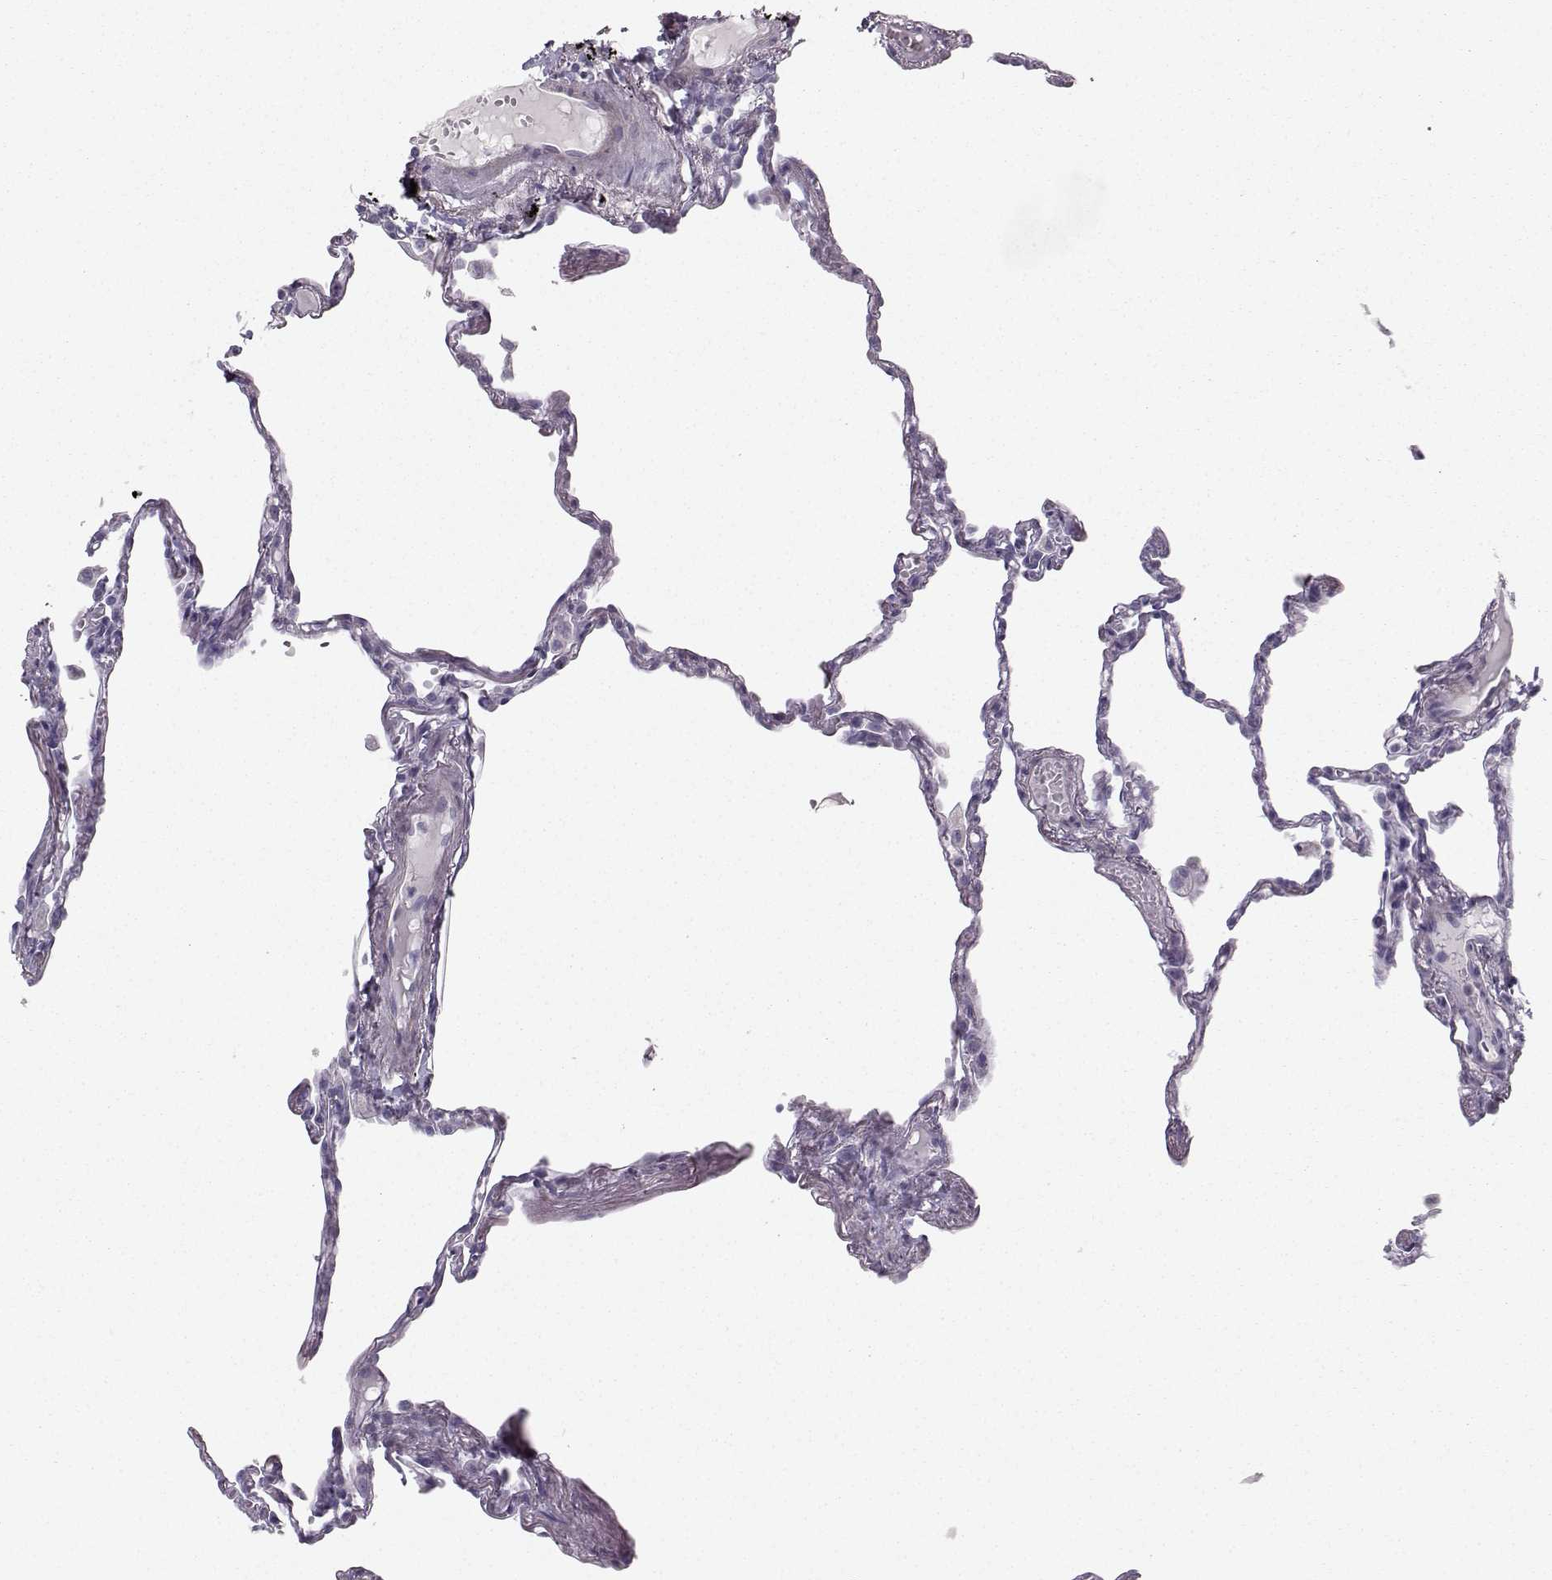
{"staining": {"intensity": "negative", "quantity": "none", "location": "none"}, "tissue": "lung", "cell_type": "Alveolar cells", "image_type": "normal", "snomed": [{"axis": "morphology", "description": "Normal tissue, NOS"}, {"axis": "topography", "description": "Lung"}], "caption": "Histopathology image shows no significant protein positivity in alveolar cells of unremarkable lung.", "gene": "CASR", "patient": {"sex": "male", "age": 78}}